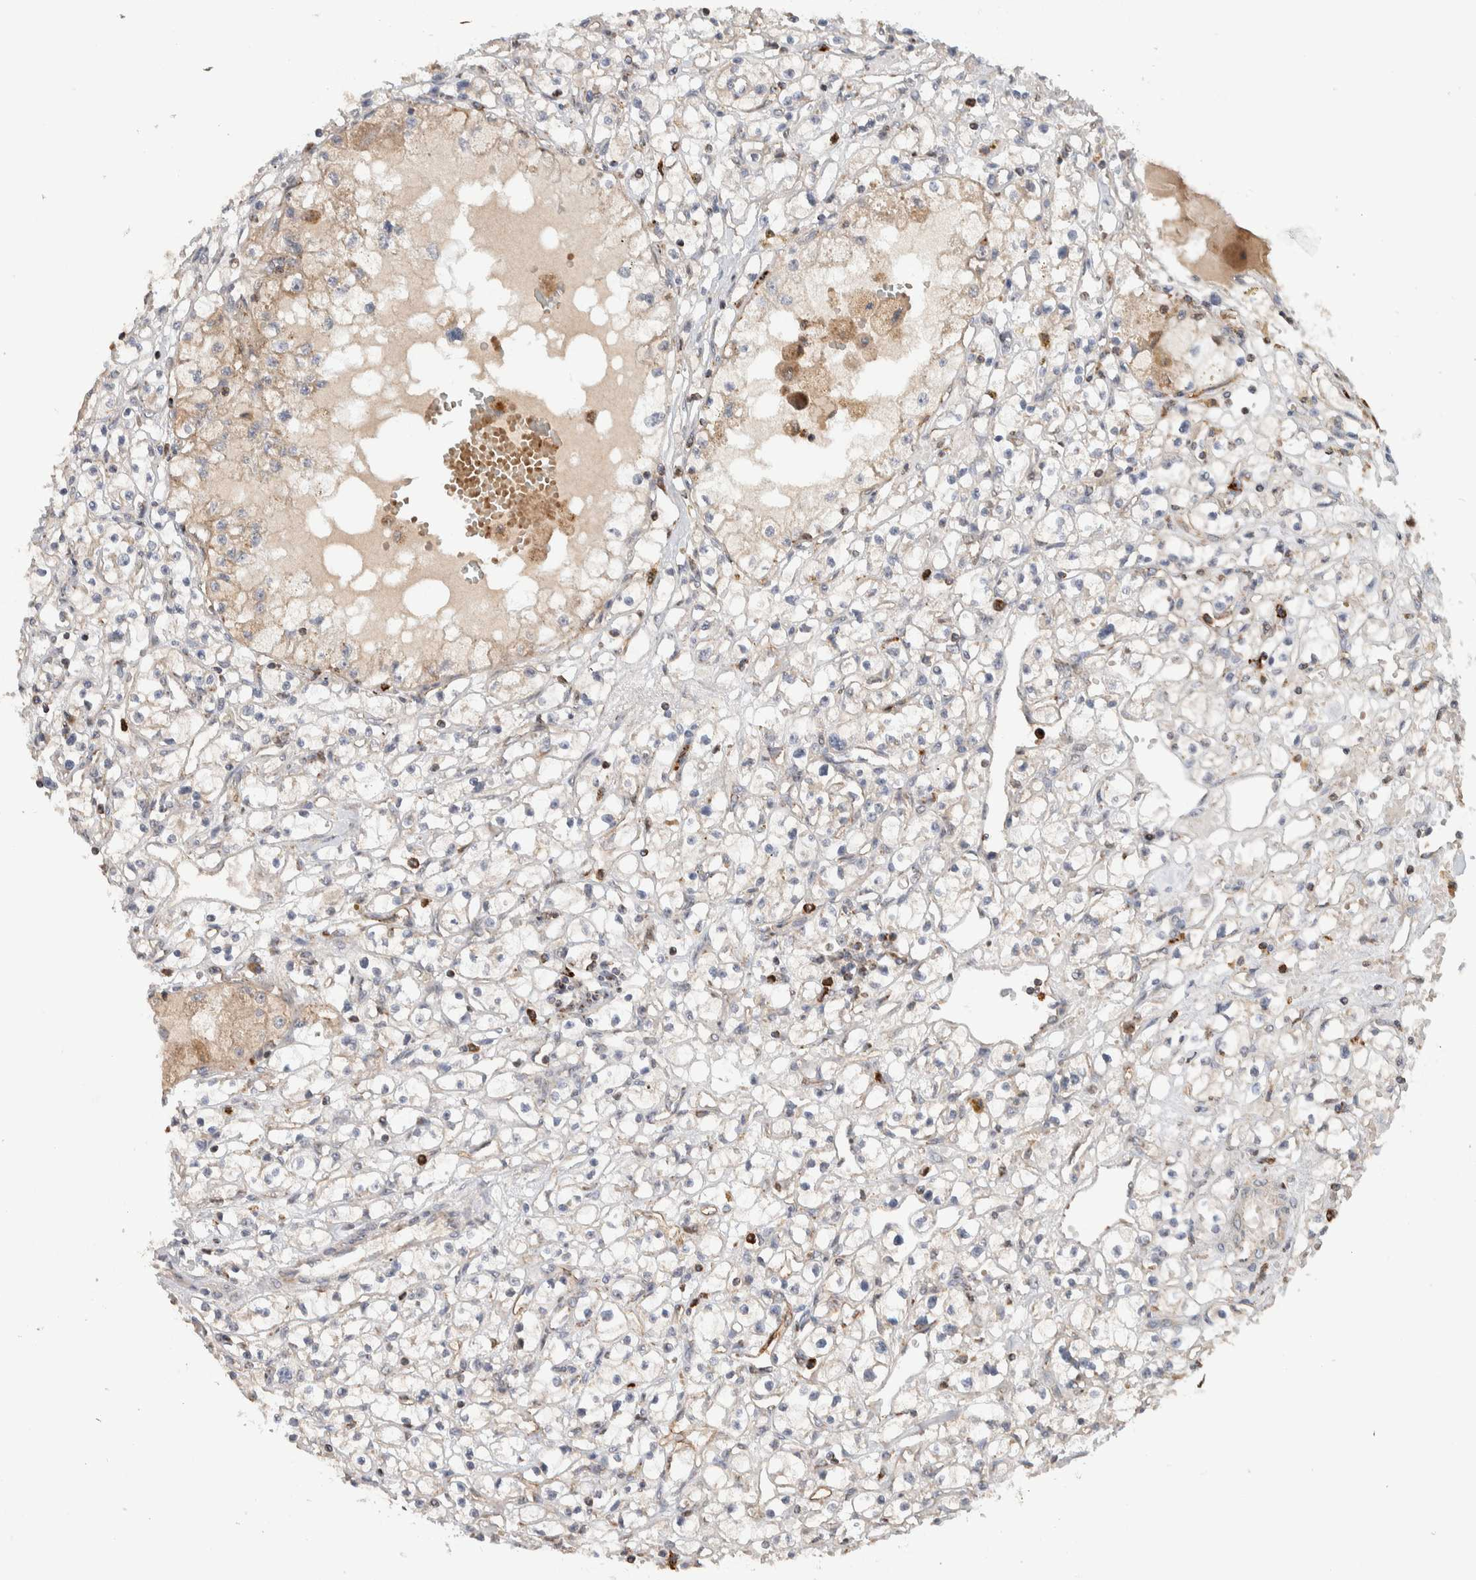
{"staining": {"intensity": "negative", "quantity": "none", "location": "none"}, "tissue": "renal cancer", "cell_type": "Tumor cells", "image_type": "cancer", "snomed": [{"axis": "morphology", "description": "Adenocarcinoma, NOS"}, {"axis": "topography", "description": "Kidney"}], "caption": "IHC of human renal cancer exhibits no staining in tumor cells.", "gene": "VPS53", "patient": {"sex": "male", "age": 56}}